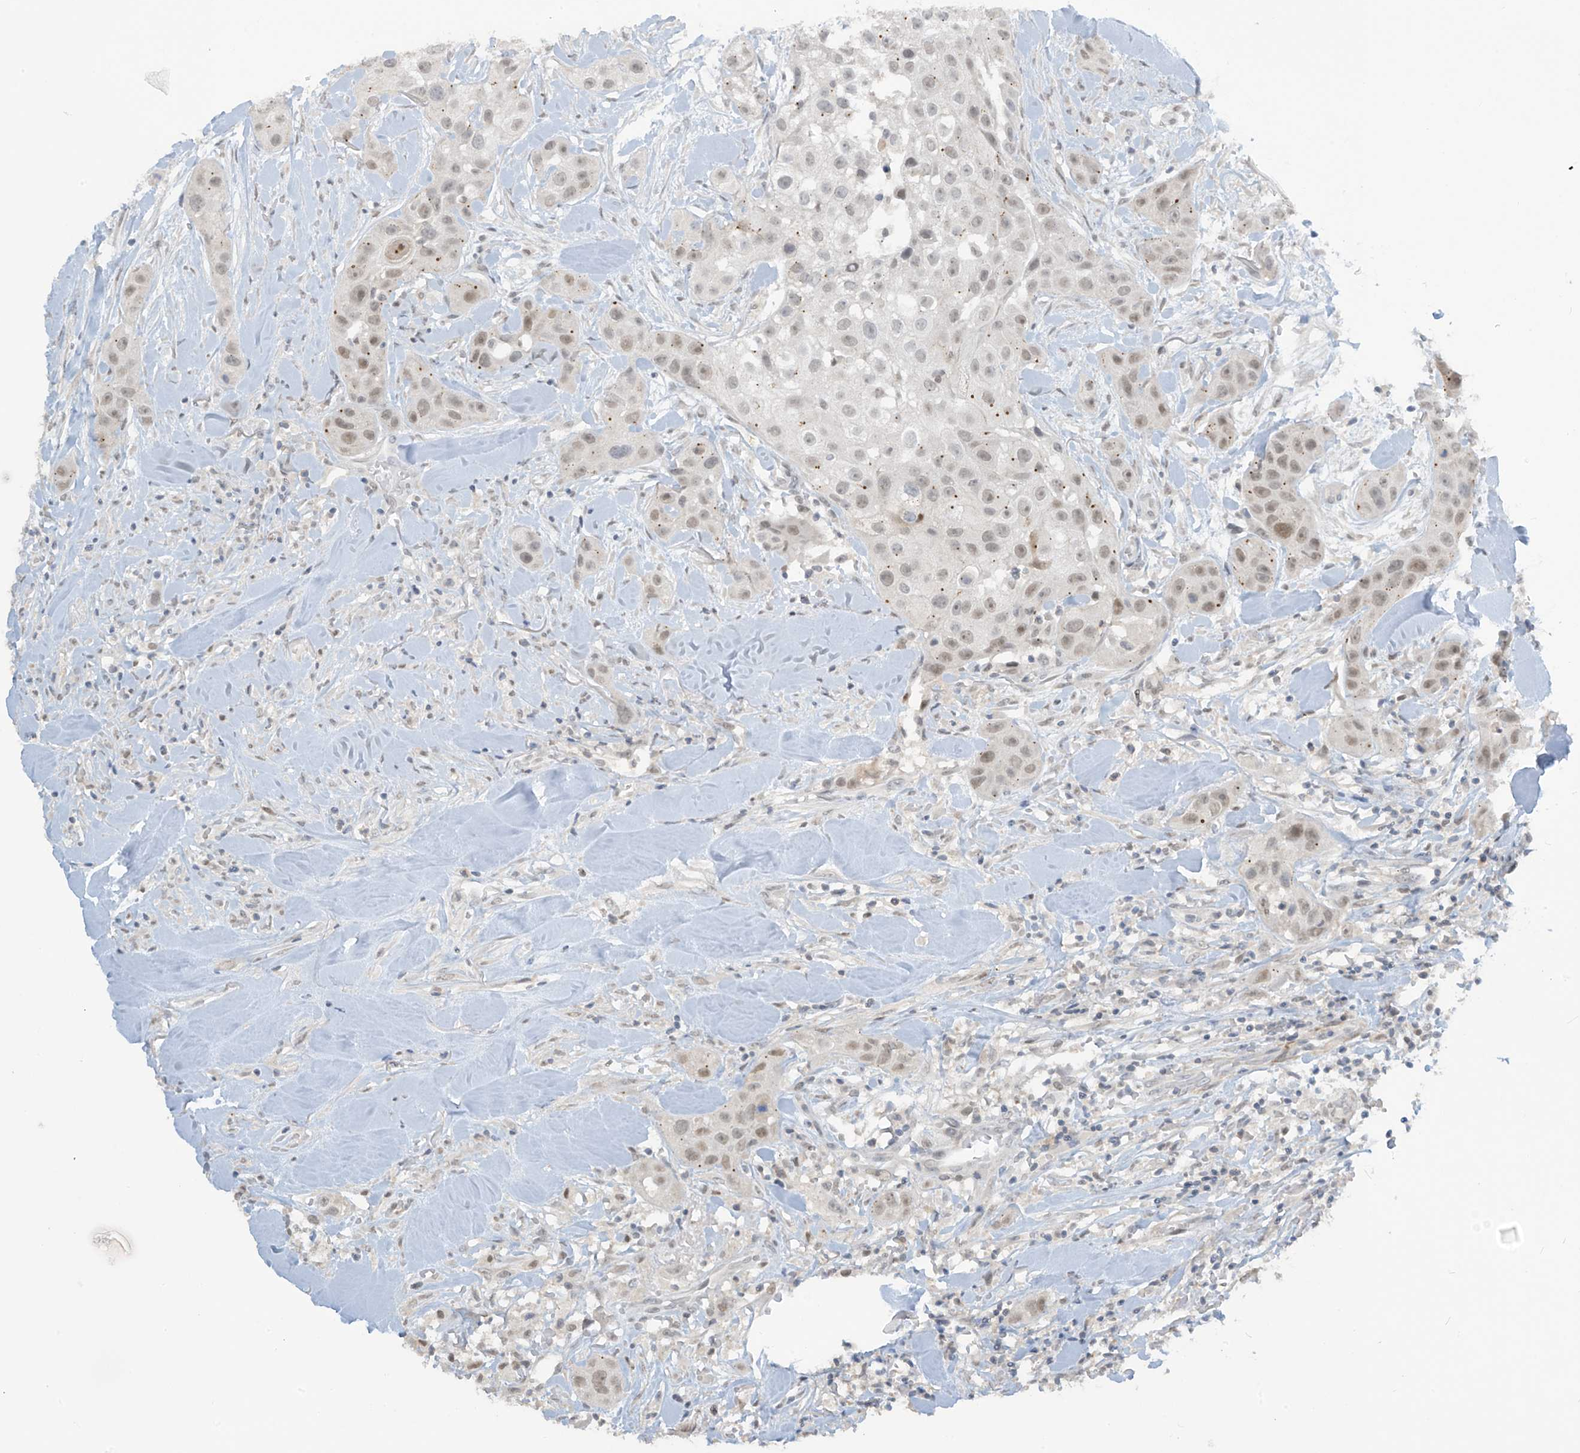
{"staining": {"intensity": "moderate", "quantity": "25%-75%", "location": "nuclear"}, "tissue": "head and neck cancer", "cell_type": "Tumor cells", "image_type": "cancer", "snomed": [{"axis": "morphology", "description": "Normal tissue, NOS"}, {"axis": "morphology", "description": "Squamous cell carcinoma, NOS"}, {"axis": "topography", "description": "Skeletal muscle"}, {"axis": "topography", "description": "Head-Neck"}], "caption": "IHC micrograph of human head and neck cancer stained for a protein (brown), which exhibits medium levels of moderate nuclear staining in about 25%-75% of tumor cells.", "gene": "METAP1D", "patient": {"sex": "male", "age": 51}}